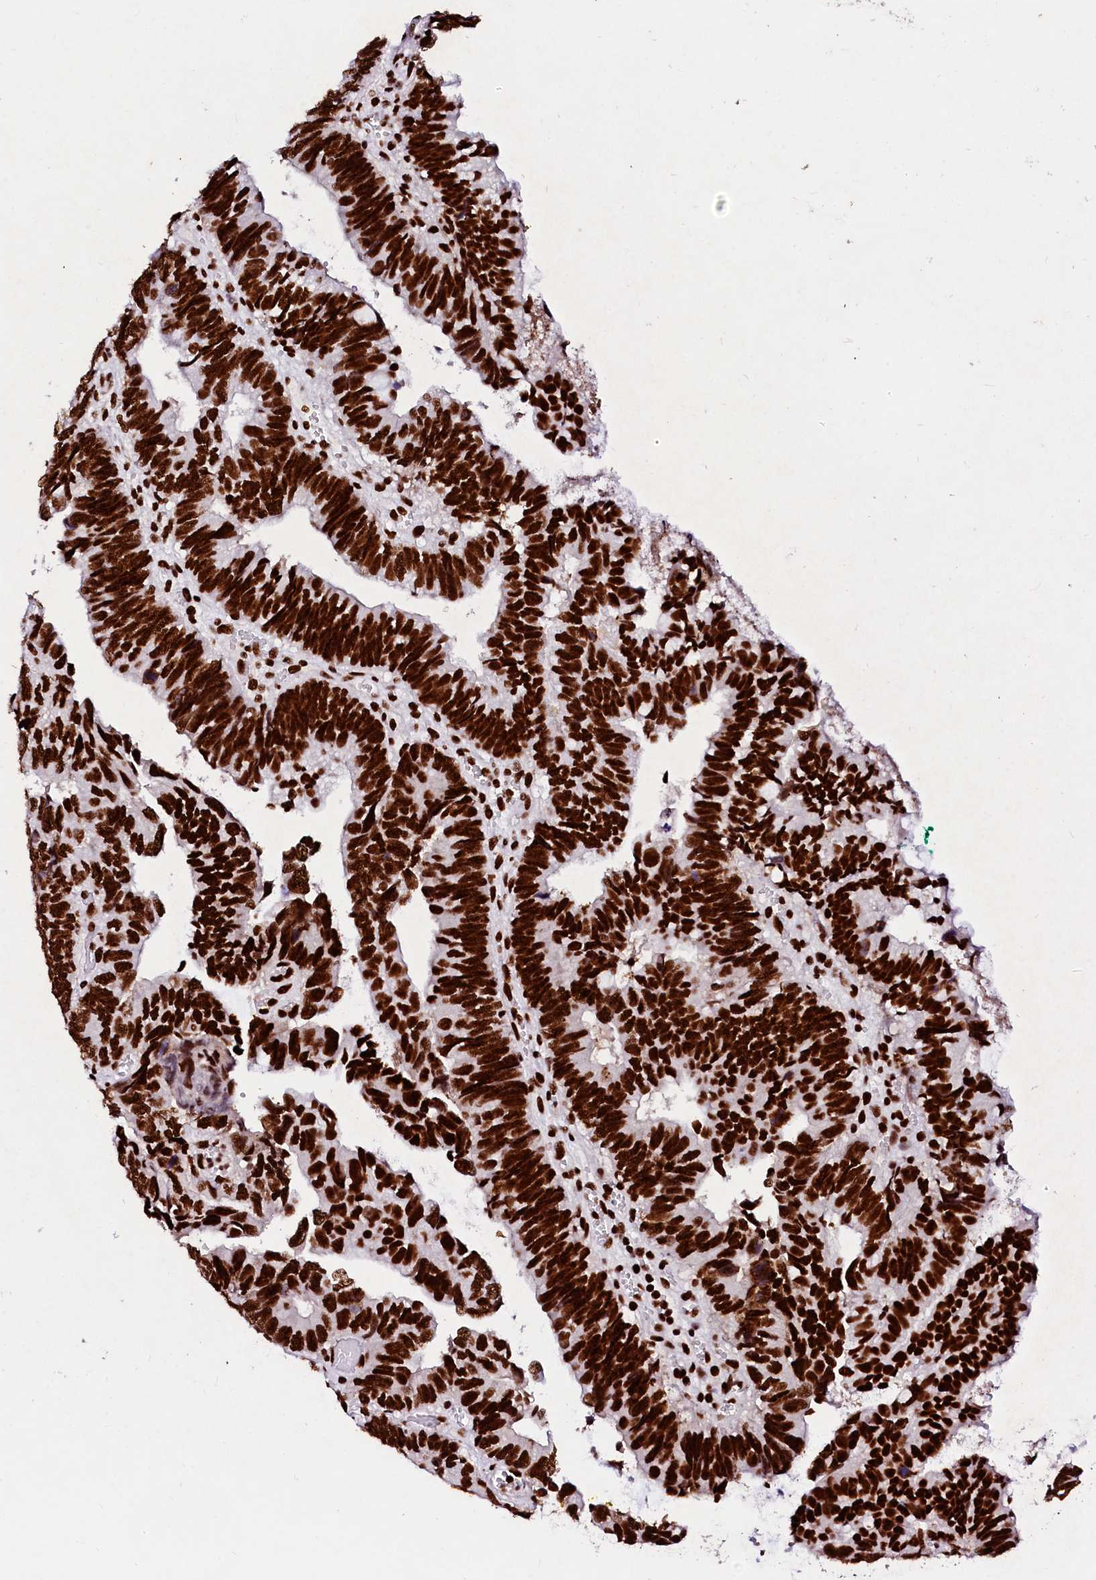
{"staining": {"intensity": "strong", "quantity": ">75%", "location": "nuclear"}, "tissue": "colorectal cancer", "cell_type": "Tumor cells", "image_type": "cancer", "snomed": [{"axis": "morphology", "description": "Adenocarcinoma, NOS"}, {"axis": "topography", "description": "Colon"}], "caption": "This histopathology image reveals colorectal adenocarcinoma stained with immunohistochemistry (IHC) to label a protein in brown. The nuclear of tumor cells show strong positivity for the protein. Nuclei are counter-stained blue.", "gene": "CPSF6", "patient": {"sex": "female", "age": 67}}